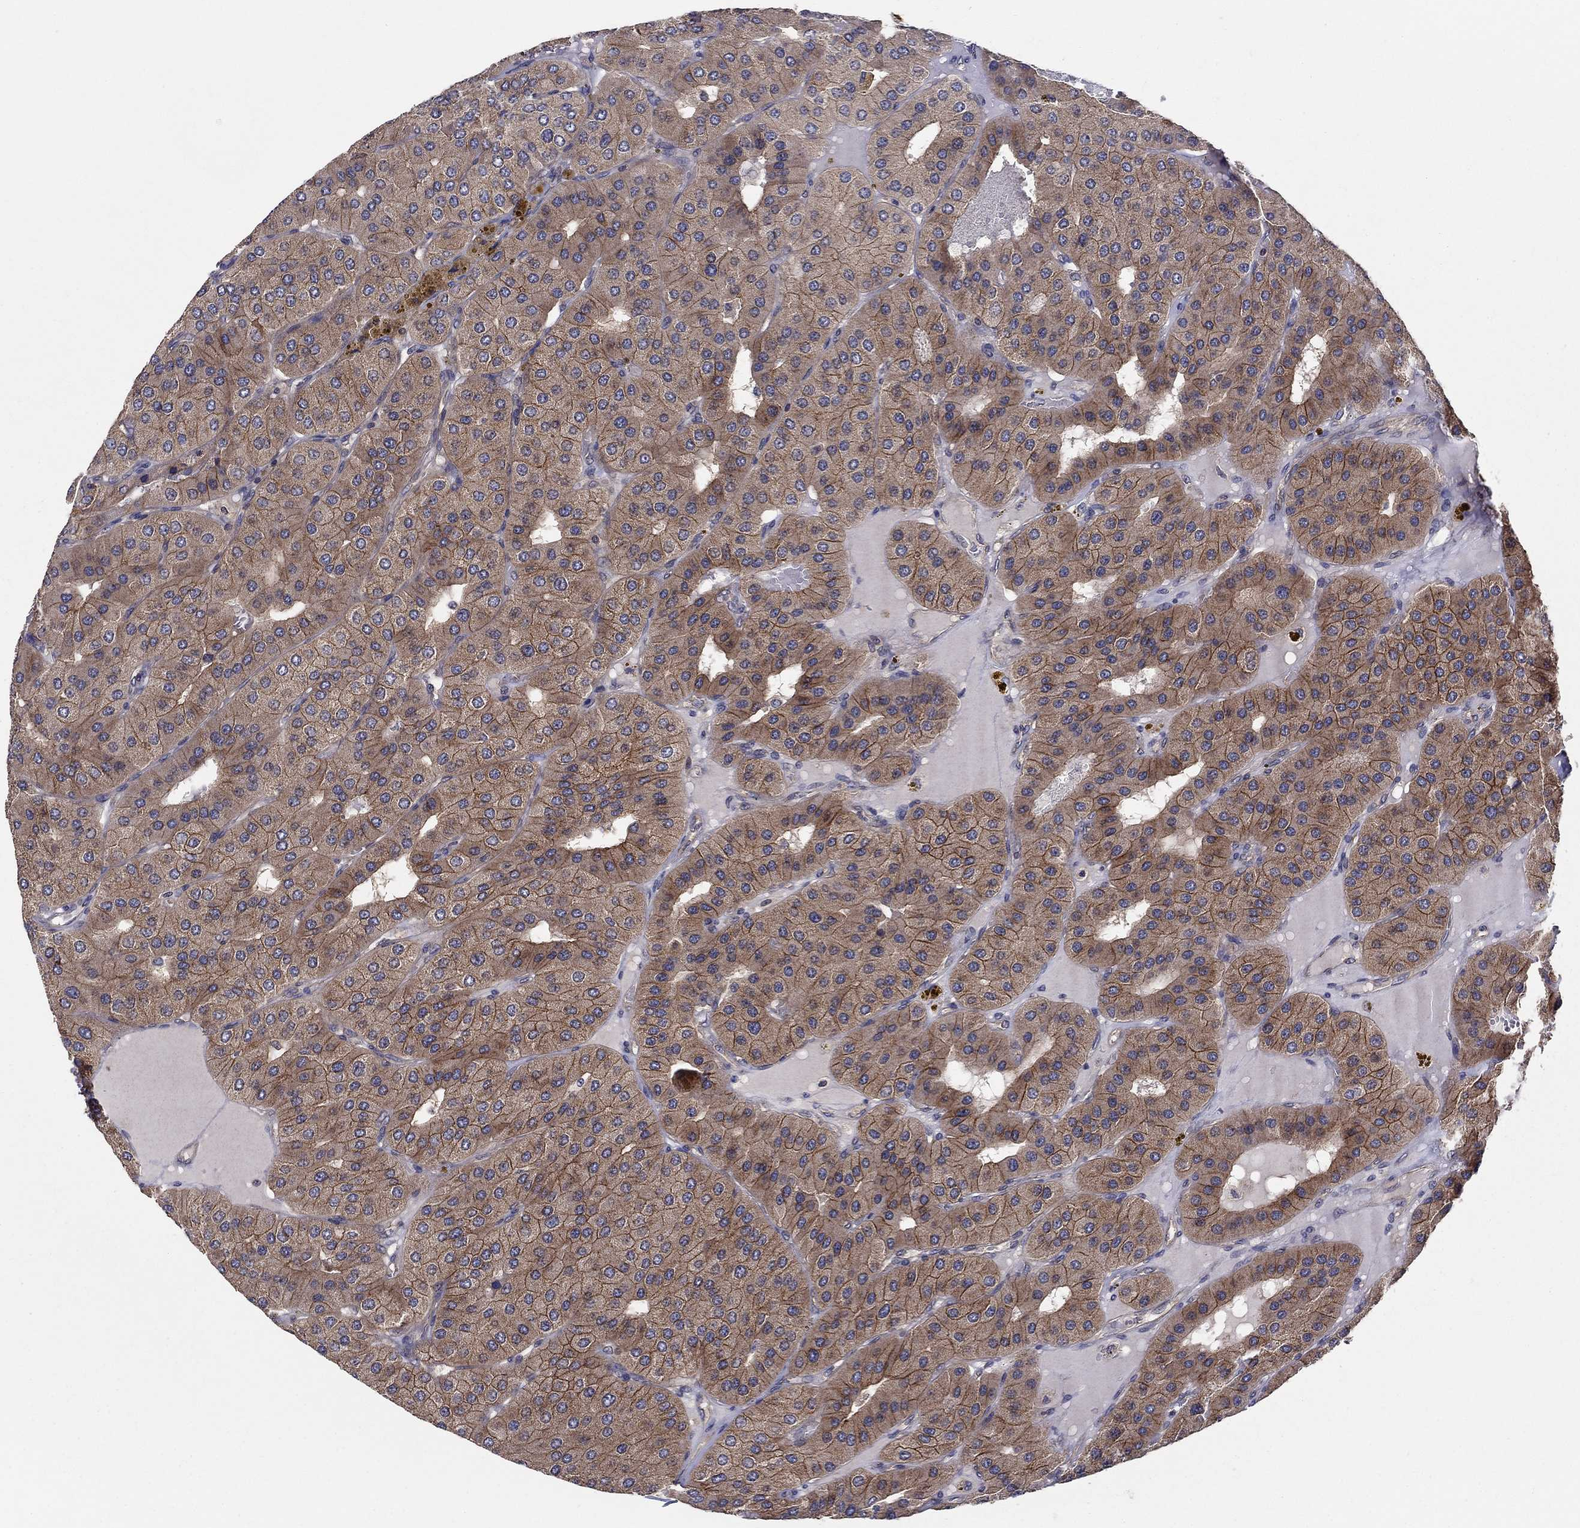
{"staining": {"intensity": "moderate", "quantity": ">75%", "location": "cytoplasmic/membranous"}, "tissue": "parathyroid gland", "cell_type": "Glandular cells", "image_type": "normal", "snomed": [{"axis": "morphology", "description": "Normal tissue, NOS"}, {"axis": "morphology", "description": "Adenoma, NOS"}, {"axis": "topography", "description": "Parathyroid gland"}], "caption": "The photomicrograph exhibits immunohistochemical staining of benign parathyroid gland. There is moderate cytoplasmic/membranous expression is present in approximately >75% of glandular cells.", "gene": "BMERB1", "patient": {"sex": "female", "age": 86}}